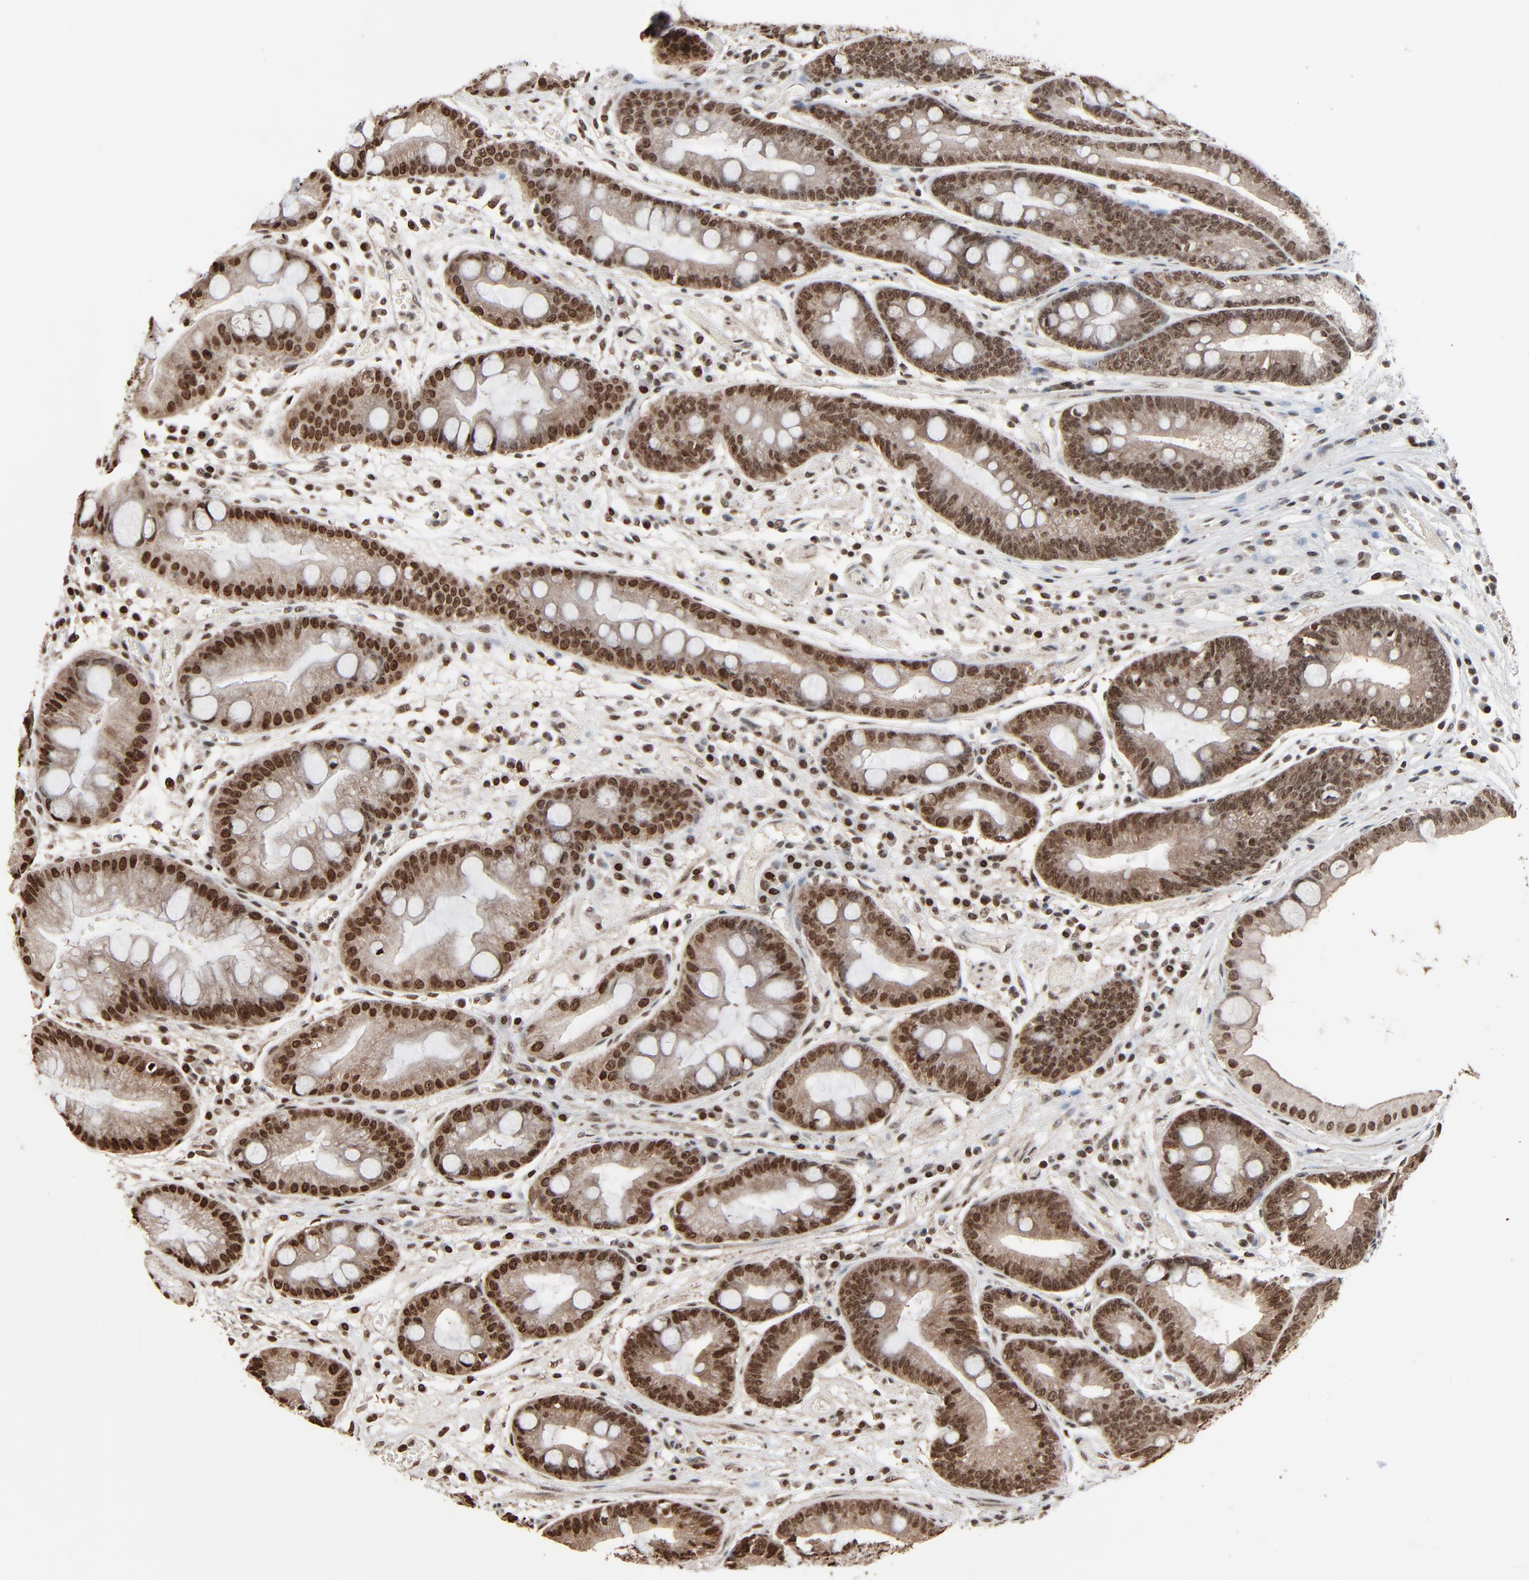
{"staining": {"intensity": "strong", "quantity": ">75%", "location": "nuclear"}, "tissue": "stomach", "cell_type": "Glandular cells", "image_type": "normal", "snomed": [{"axis": "morphology", "description": "Normal tissue, NOS"}, {"axis": "morphology", "description": "Inflammation, NOS"}, {"axis": "topography", "description": "Stomach, lower"}], "caption": "Benign stomach demonstrates strong nuclear positivity in about >75% of glandular cells, visualized by immunohistochemistry. (DAB IHC with brightfield microscopy, high magnification).", "gene": "RPS6KA3", "patient": {"sex": "male", "age": 59}}